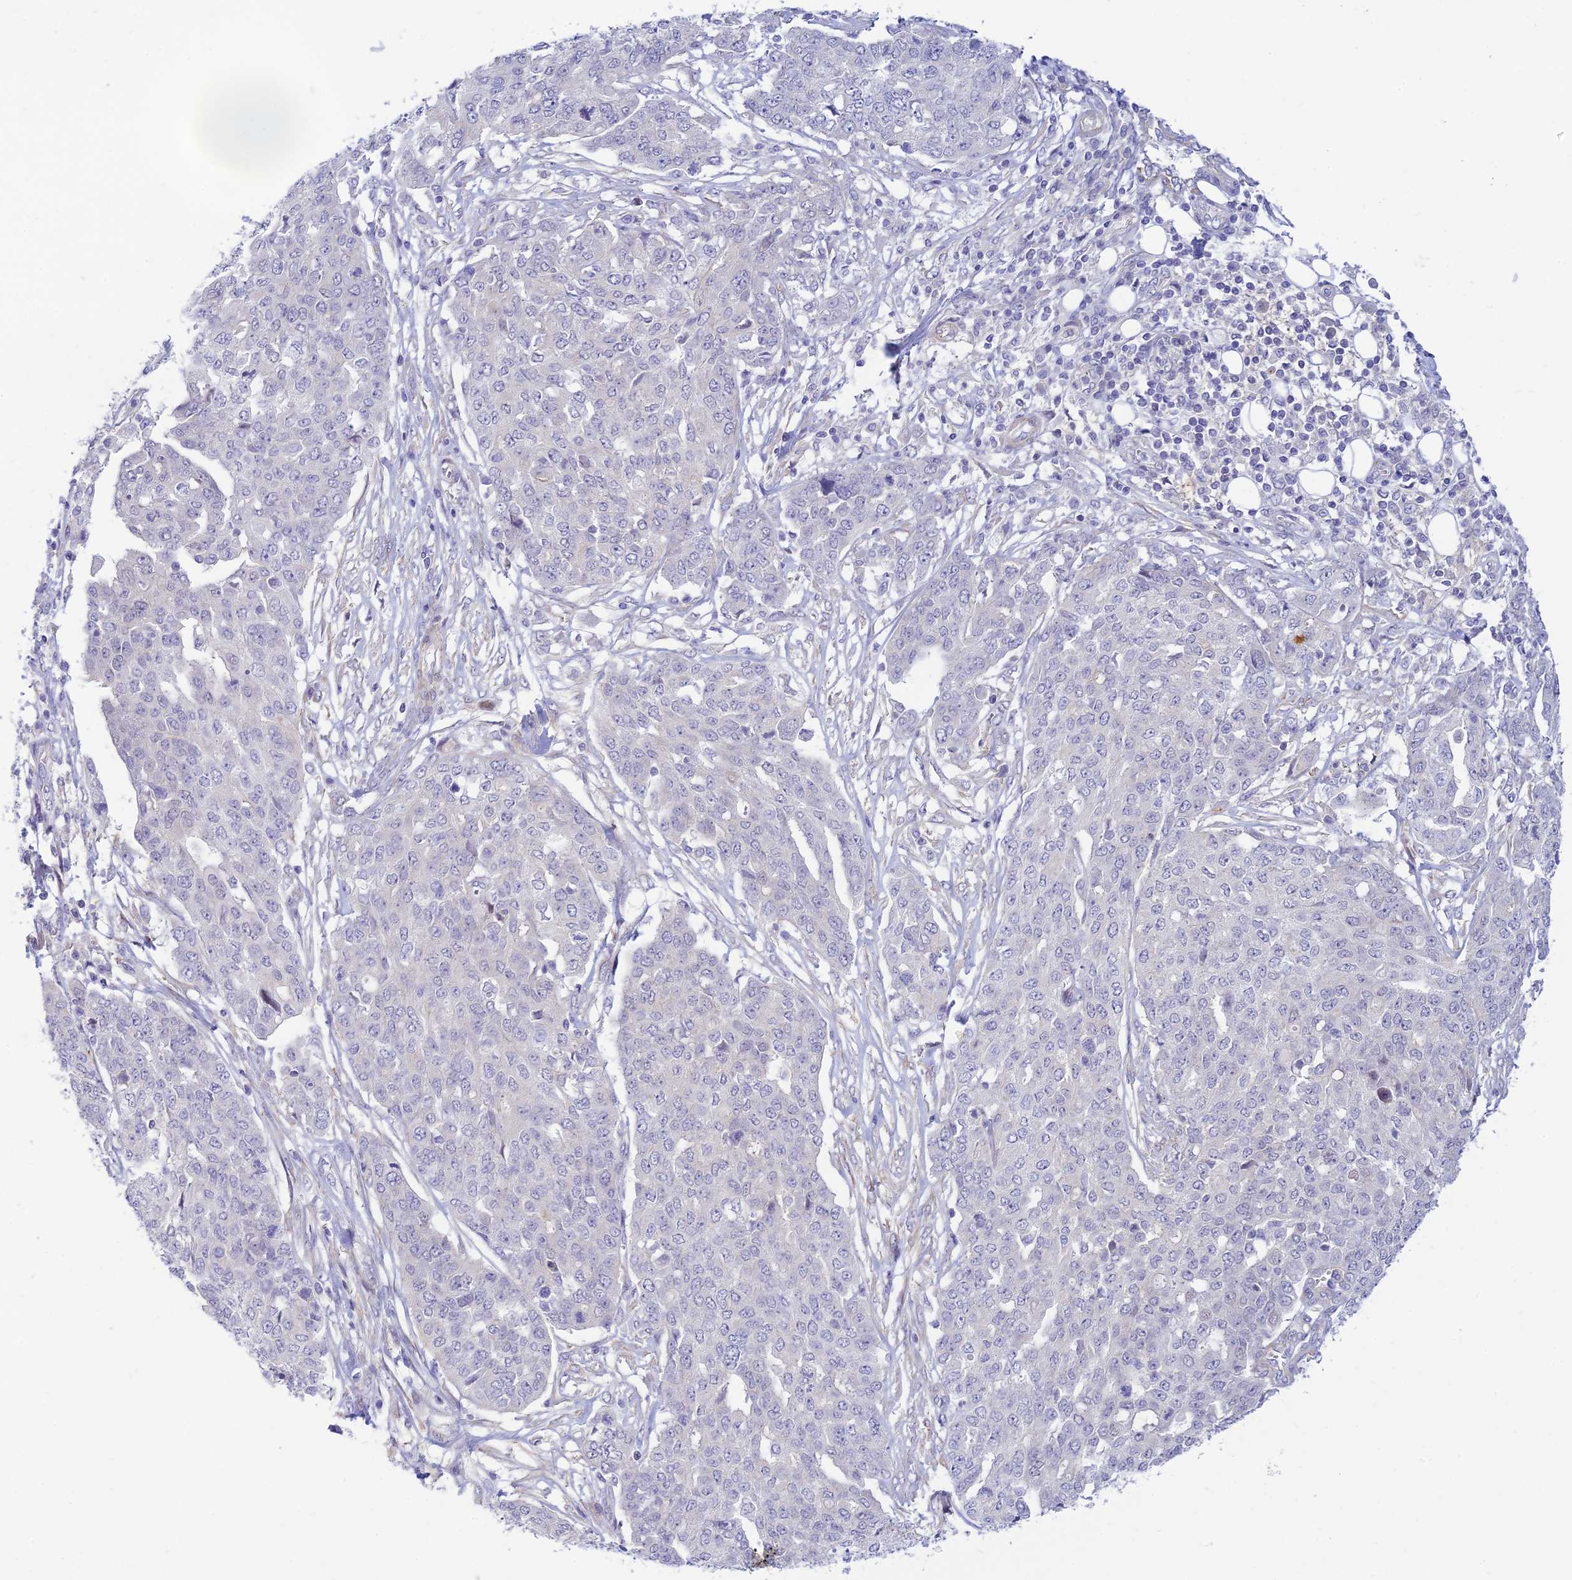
{"staining": {"intensity": "negative", "quantity": "none", "location": "none"}, "tissue": "ovarian cancer", "cell_type": "Tumor cells", "image_type": "cancer", "snomed": [{"axis": "morphology", "description": "Cystadenocarcinoma, serous, NOS"}, {"axis": "topography", "description": "Soft tissue"}, {"axis": "topography", "description": "Ovary"}], "caption": "Tumor cells show no significant staining in ovarian cancer (serous cystadenocarcinoma). (DAB (3,3'-diaminobenzidine) immunohistochemistry visualized using brightfield microscopy, high magnification).", "gene": "FBXW4", "patient": {"sex": "female", "age": 57}}